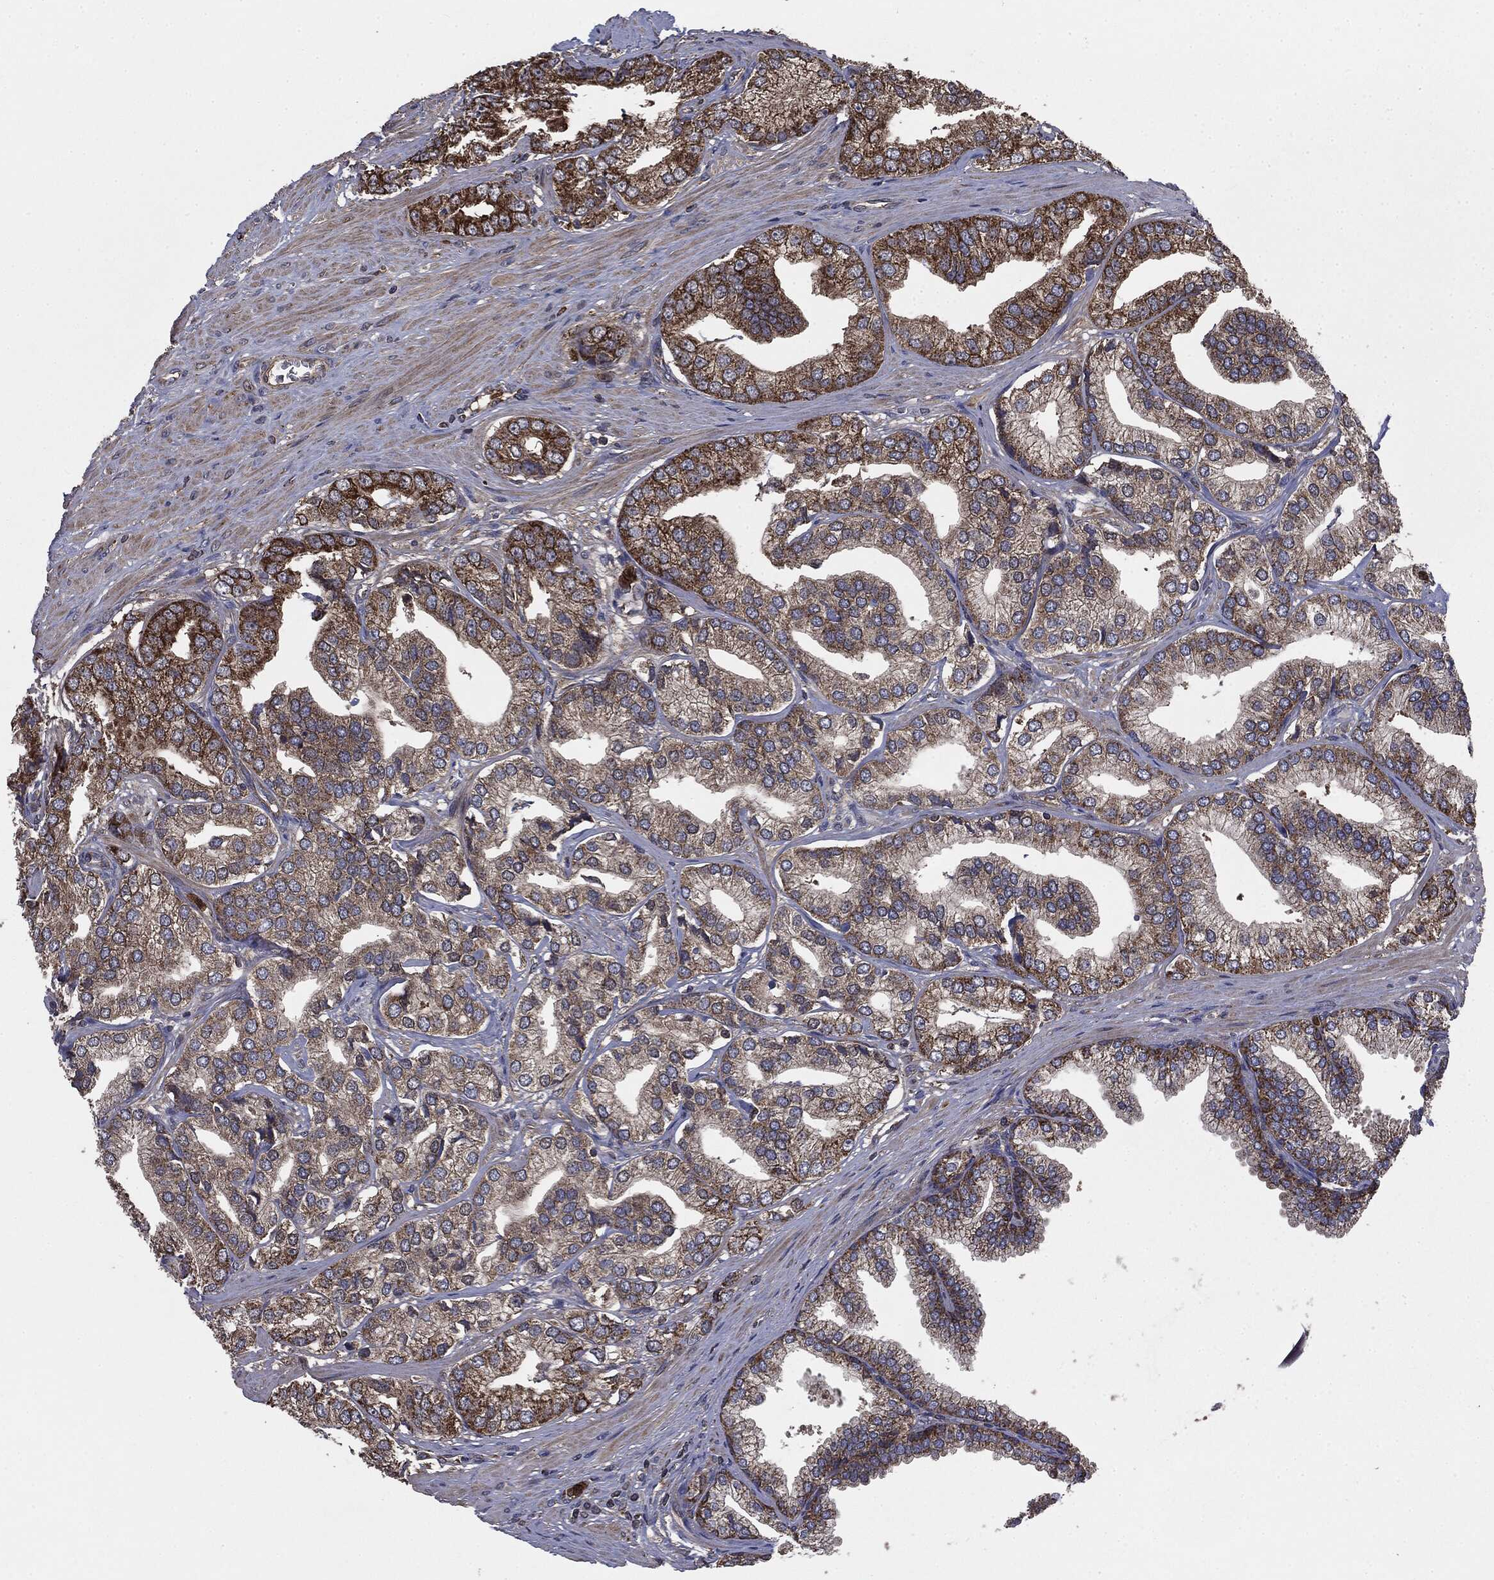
{"staining": {"intensity": "strong", "quantity": "<25%", "location": "cytoplasmic/membranous"}, "tissue": "prostate cancer", "cell_type": "Tumor cells", "image_type": "cancer", "snomed": [{"axis": "morphology", "description": "Adenocarcinoma, High grade"}, {"axis": "topography", "description": "Prostate"}], "caption": "The immunohistochemical stain highlights strong cytoplasmic/membranous positivity in tumor cells of prostate cancer tissue.", "gene": "MAPK6", "patient": {"sex": "male", "age": 58}}